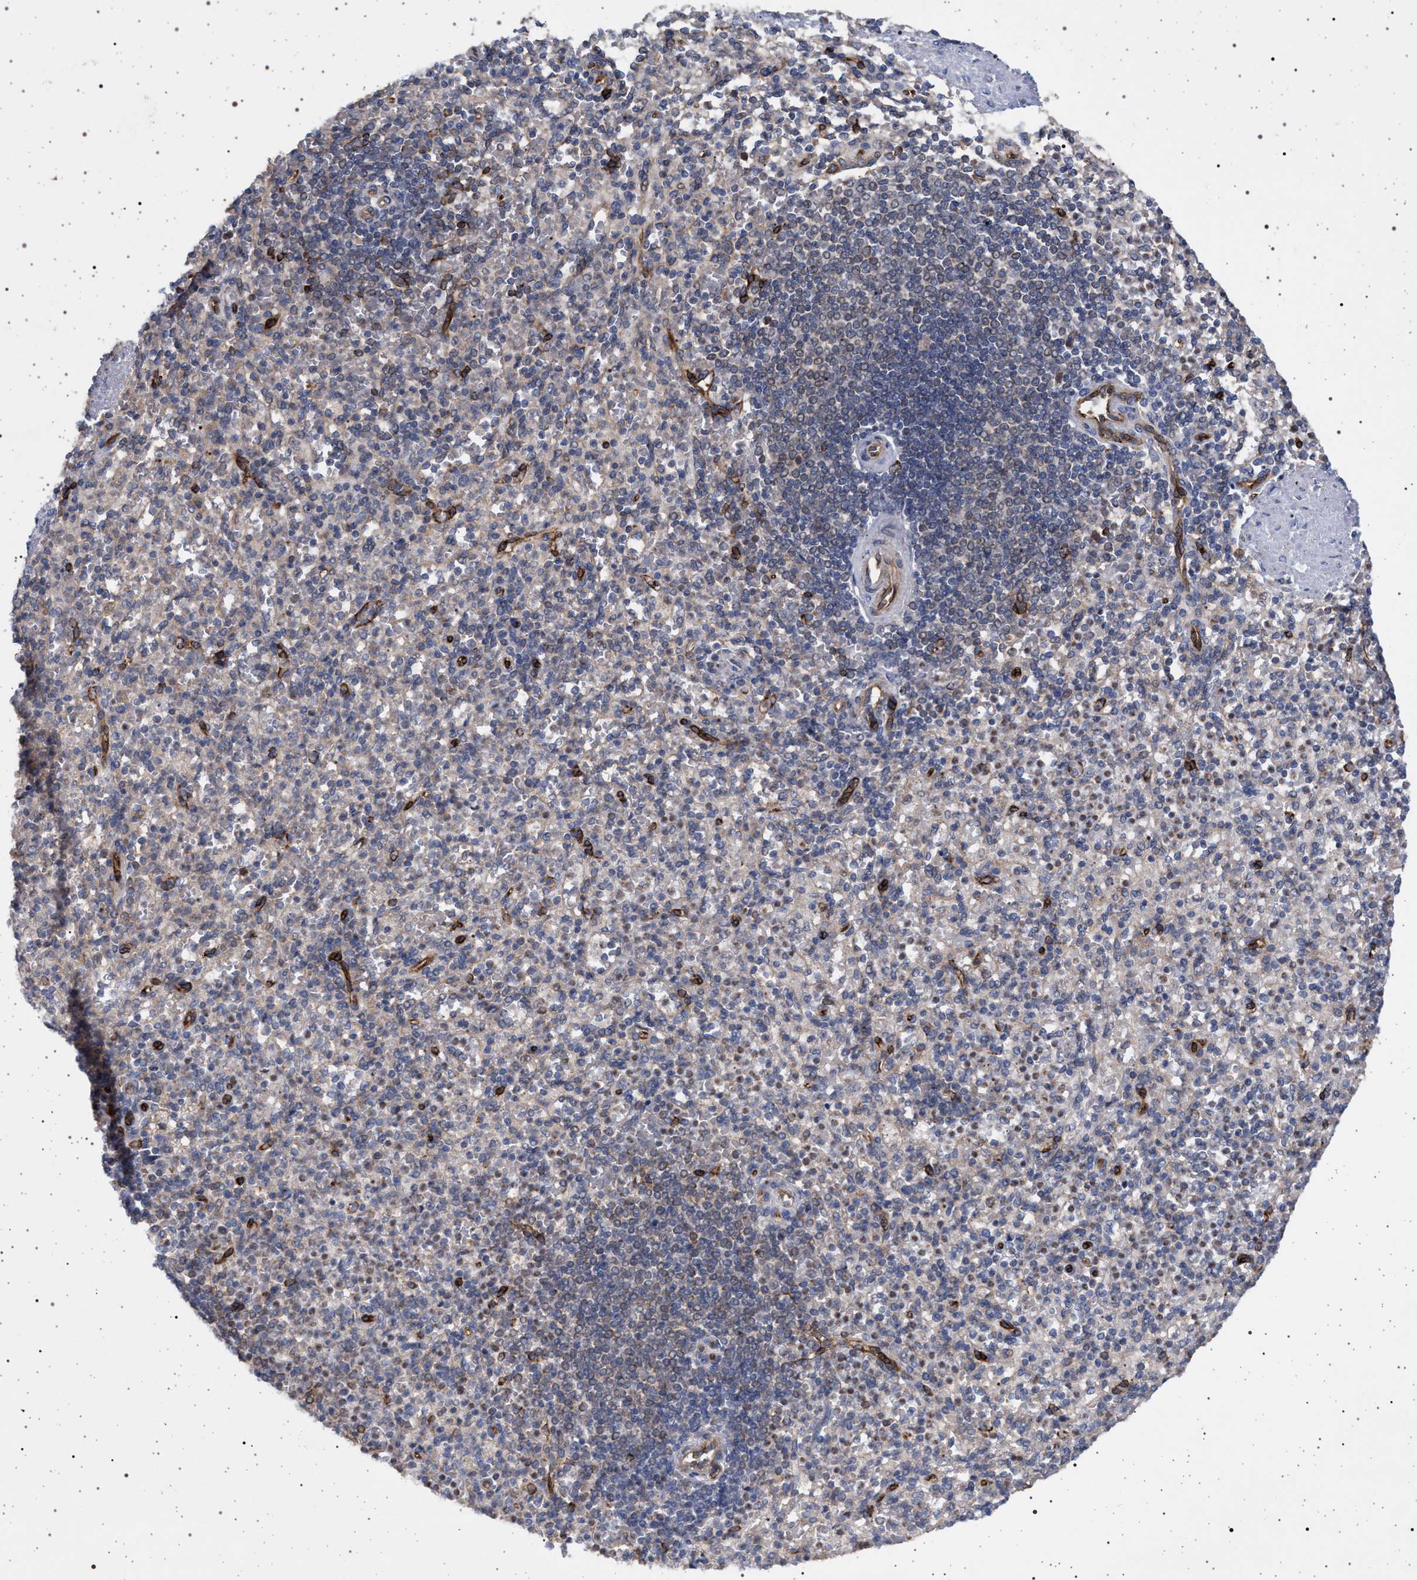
{"staining": {"intensity": "weak", "quantity": "25%-75%", "location": "cytoplasmic/membranous"}, "tissue": "spleen", "cell_type": "Cells in red pulp", "image_type": "normal", "snomed": [{"axis": "morphology", "description": "Normal tissue, NOS"}, {"axis": "topography", "description": "Spleen"}], "caption": "IHC micrograph of unremarkable spleen stained for a protein (brown), which displays low levels of weak cytoplasmic/membranous positivity in approximately 25%-75% of cells in red pulp.", "gene": "RBM48", "patient": {"sex": "female", "age": 74}}